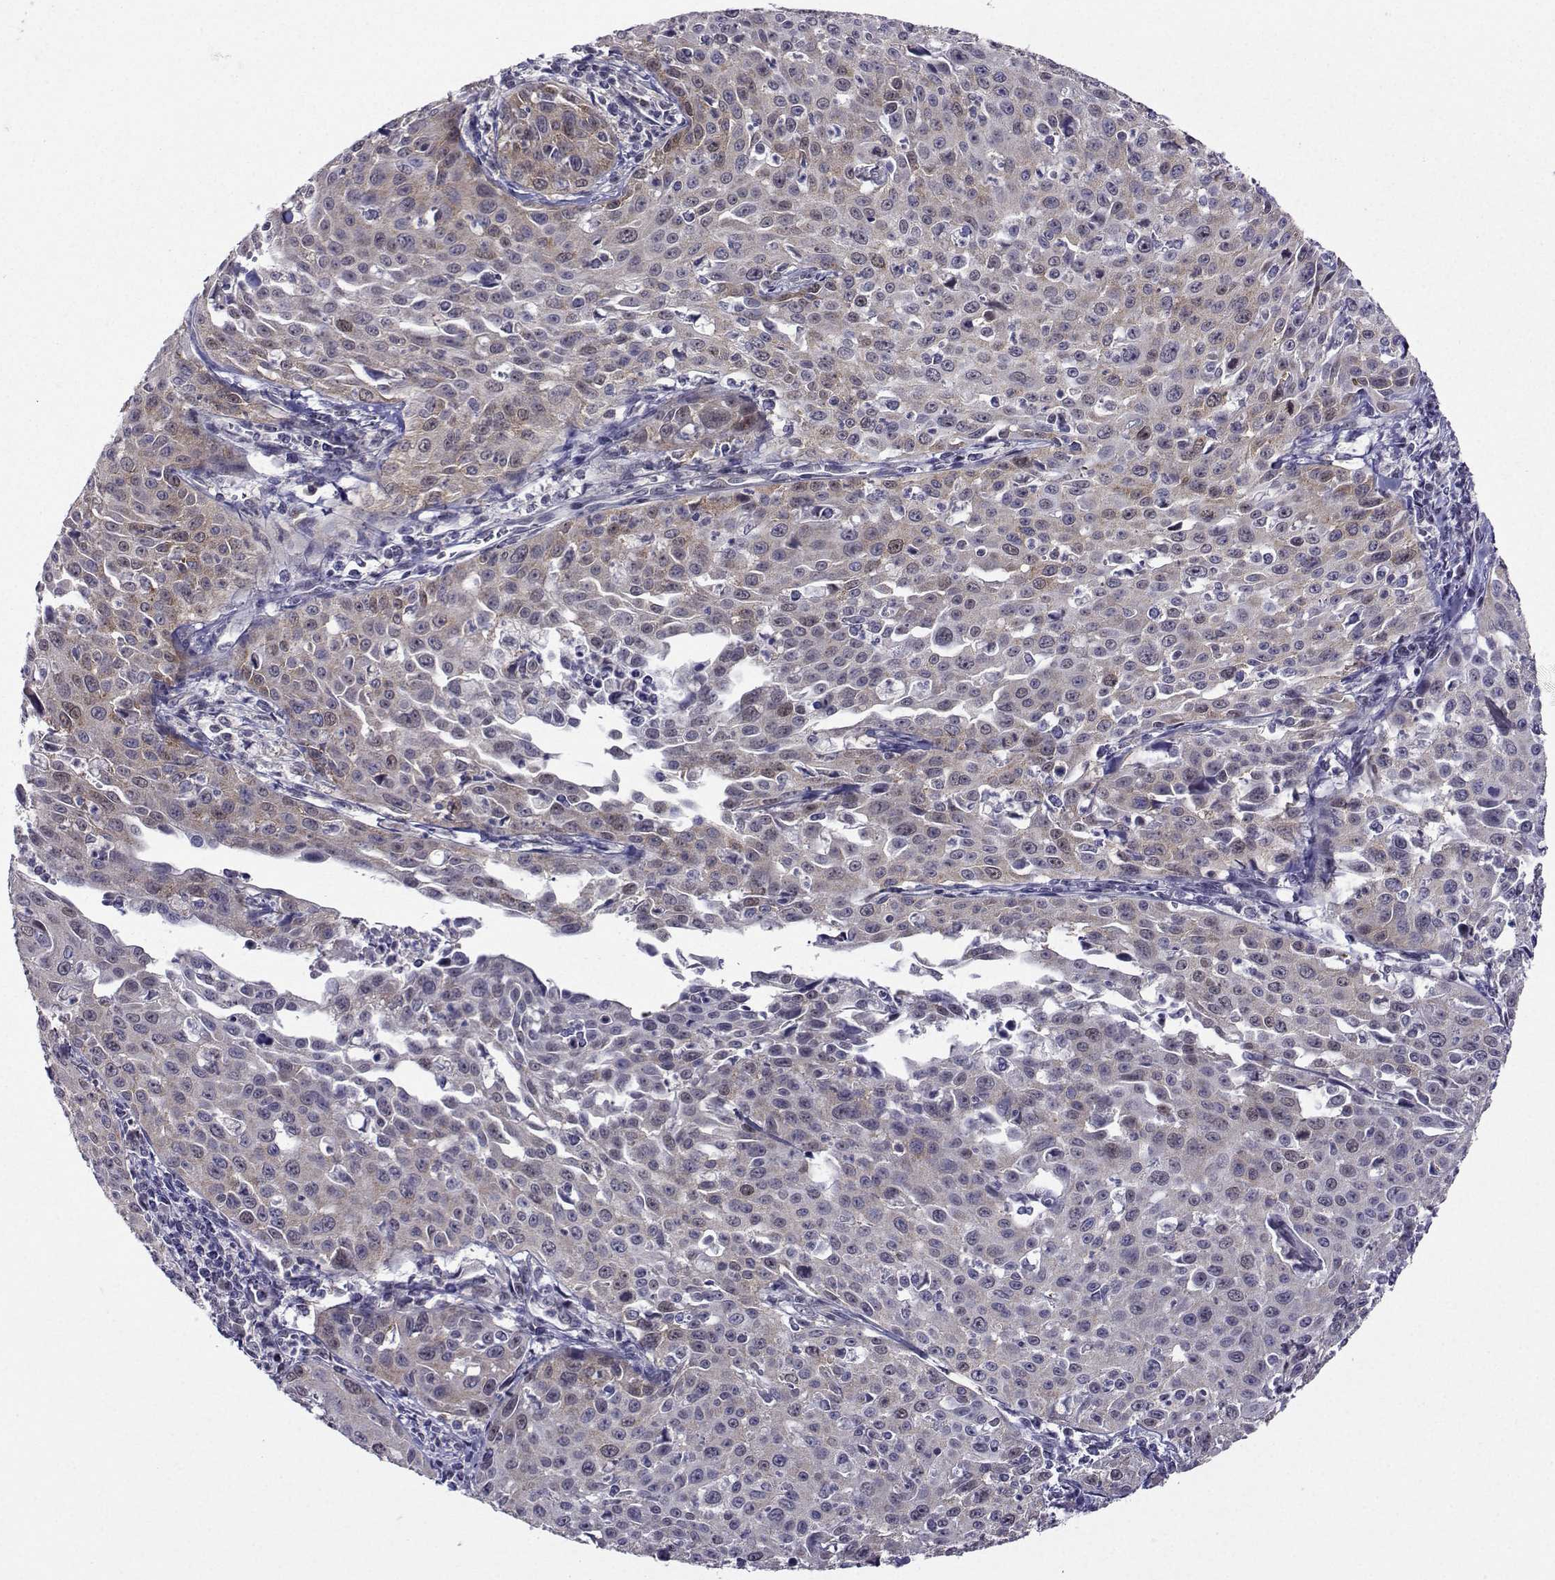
{"staining": {"intensity": "weak", "quantity": ">75%", "location": "cytoplasmic/membranous"}, "tissue": "cervical cancer", "cell_type": "Tumor cells", "image_type": "cancer", "snomed": [{"axis": "morphology", "description": "Squamous cell carcinoma, NOS"}, {"axis": "topography", "description": "Cervix"}], "caption": "There is low levels of weak cytoplasmic/membranous positivity in tumor cells of cervical cancer, as demonstrated by immunohistochemical staining (brown color).", "gene": "DDX20", "patient": {"sex": "female", "age": 26}}